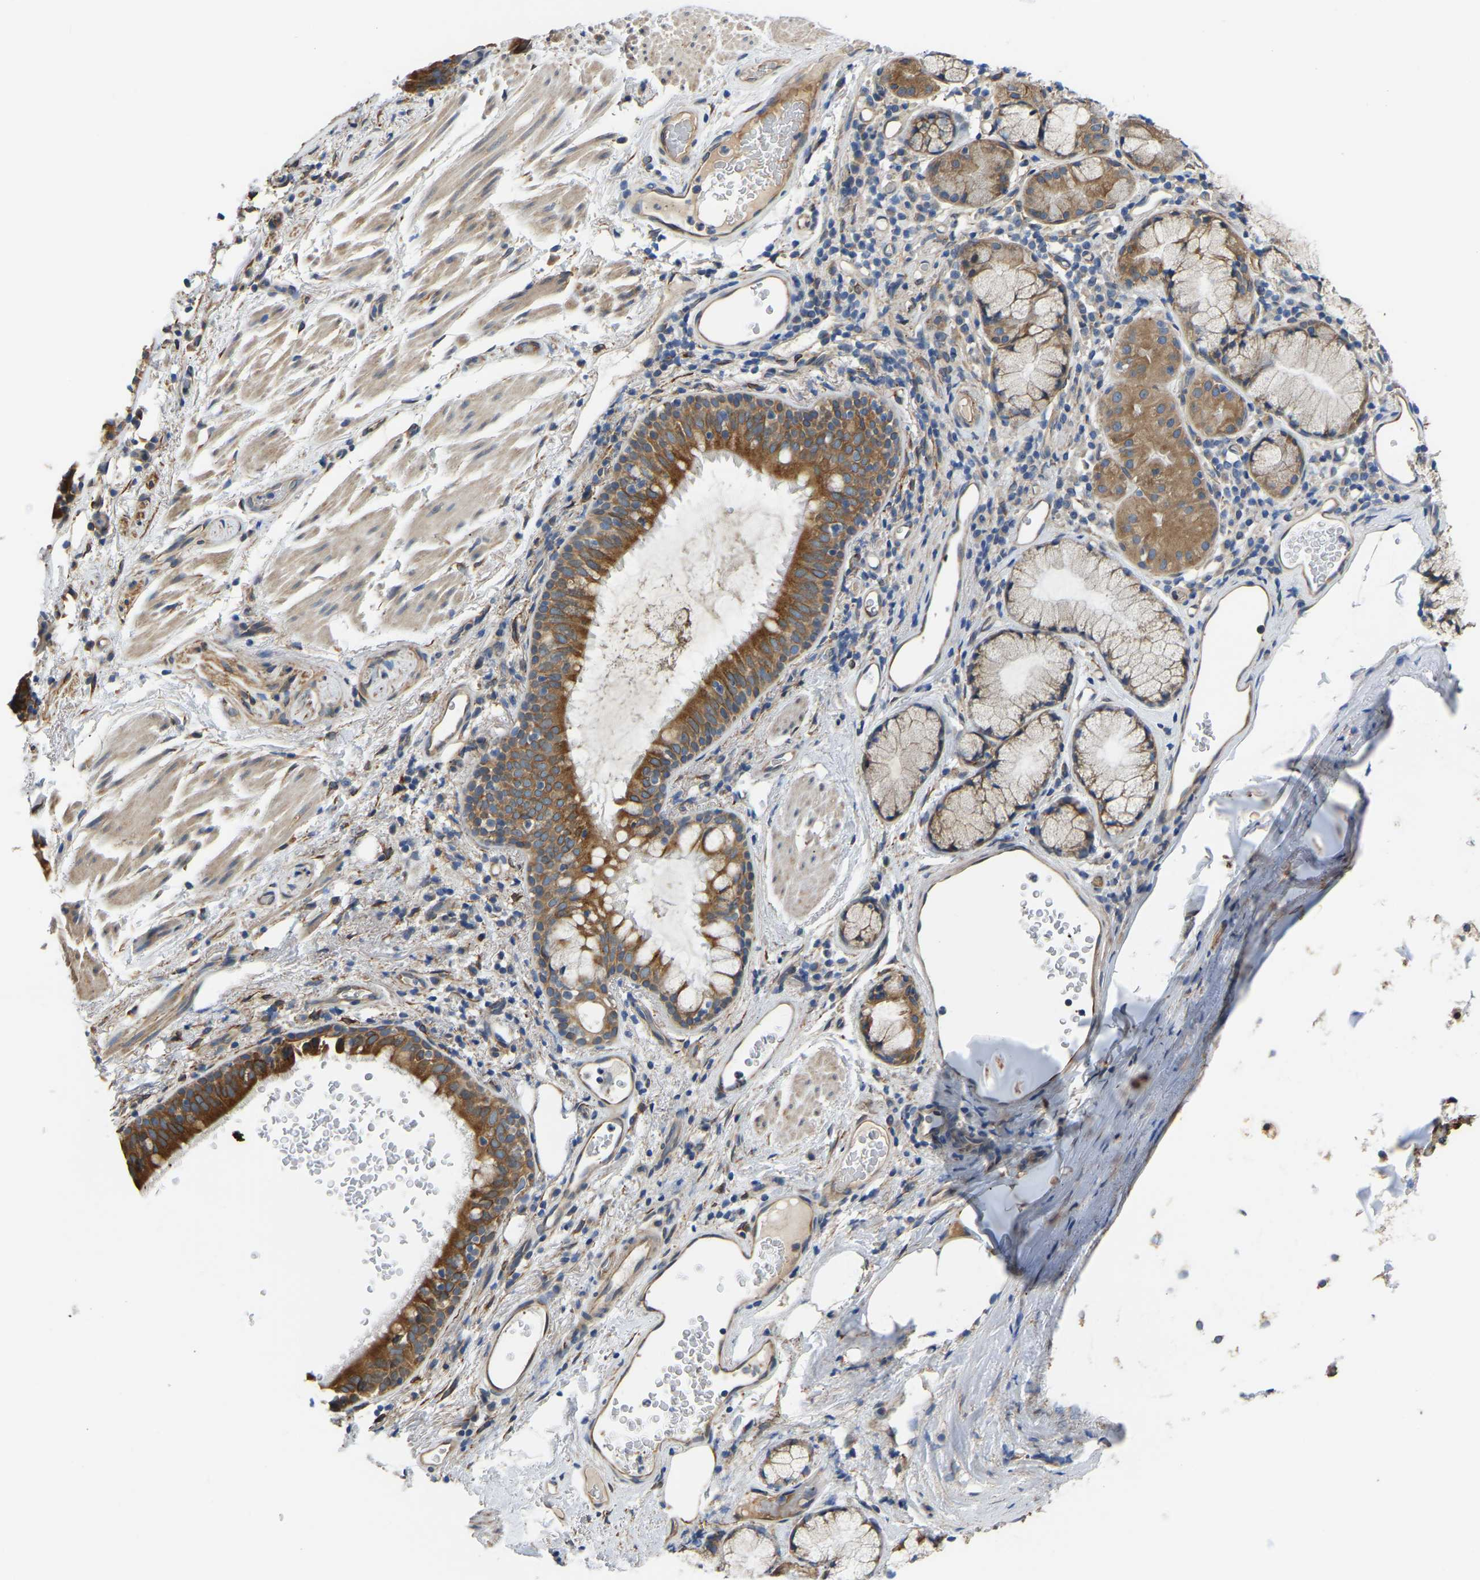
{"staining": {"intensity": "strong", "quantity": ">75%", "location": "cytoplasmic/membranous"}, "tissue": "bronchus", "cell_type": "Respiratory epithelial cells", "image_type": "normal", "snomed": [{"axis": "morphology", "description": "Normal tissue, NOS"}, {"axis": "morphology", "description": "Inflammation, NOS"}, {"axis": "topography", "description": "Cartilage tissue"}, {"axis": "topography", "description": "Bronchus"}], "caption": "A photomicrograph of bronchus stained for a protein exhibits strong cytoplasmic/membranous brown staining in respiratory epithelial cells.", "gene": "ARL6IP5", "patient": {"sex": "male", "age": 77}}